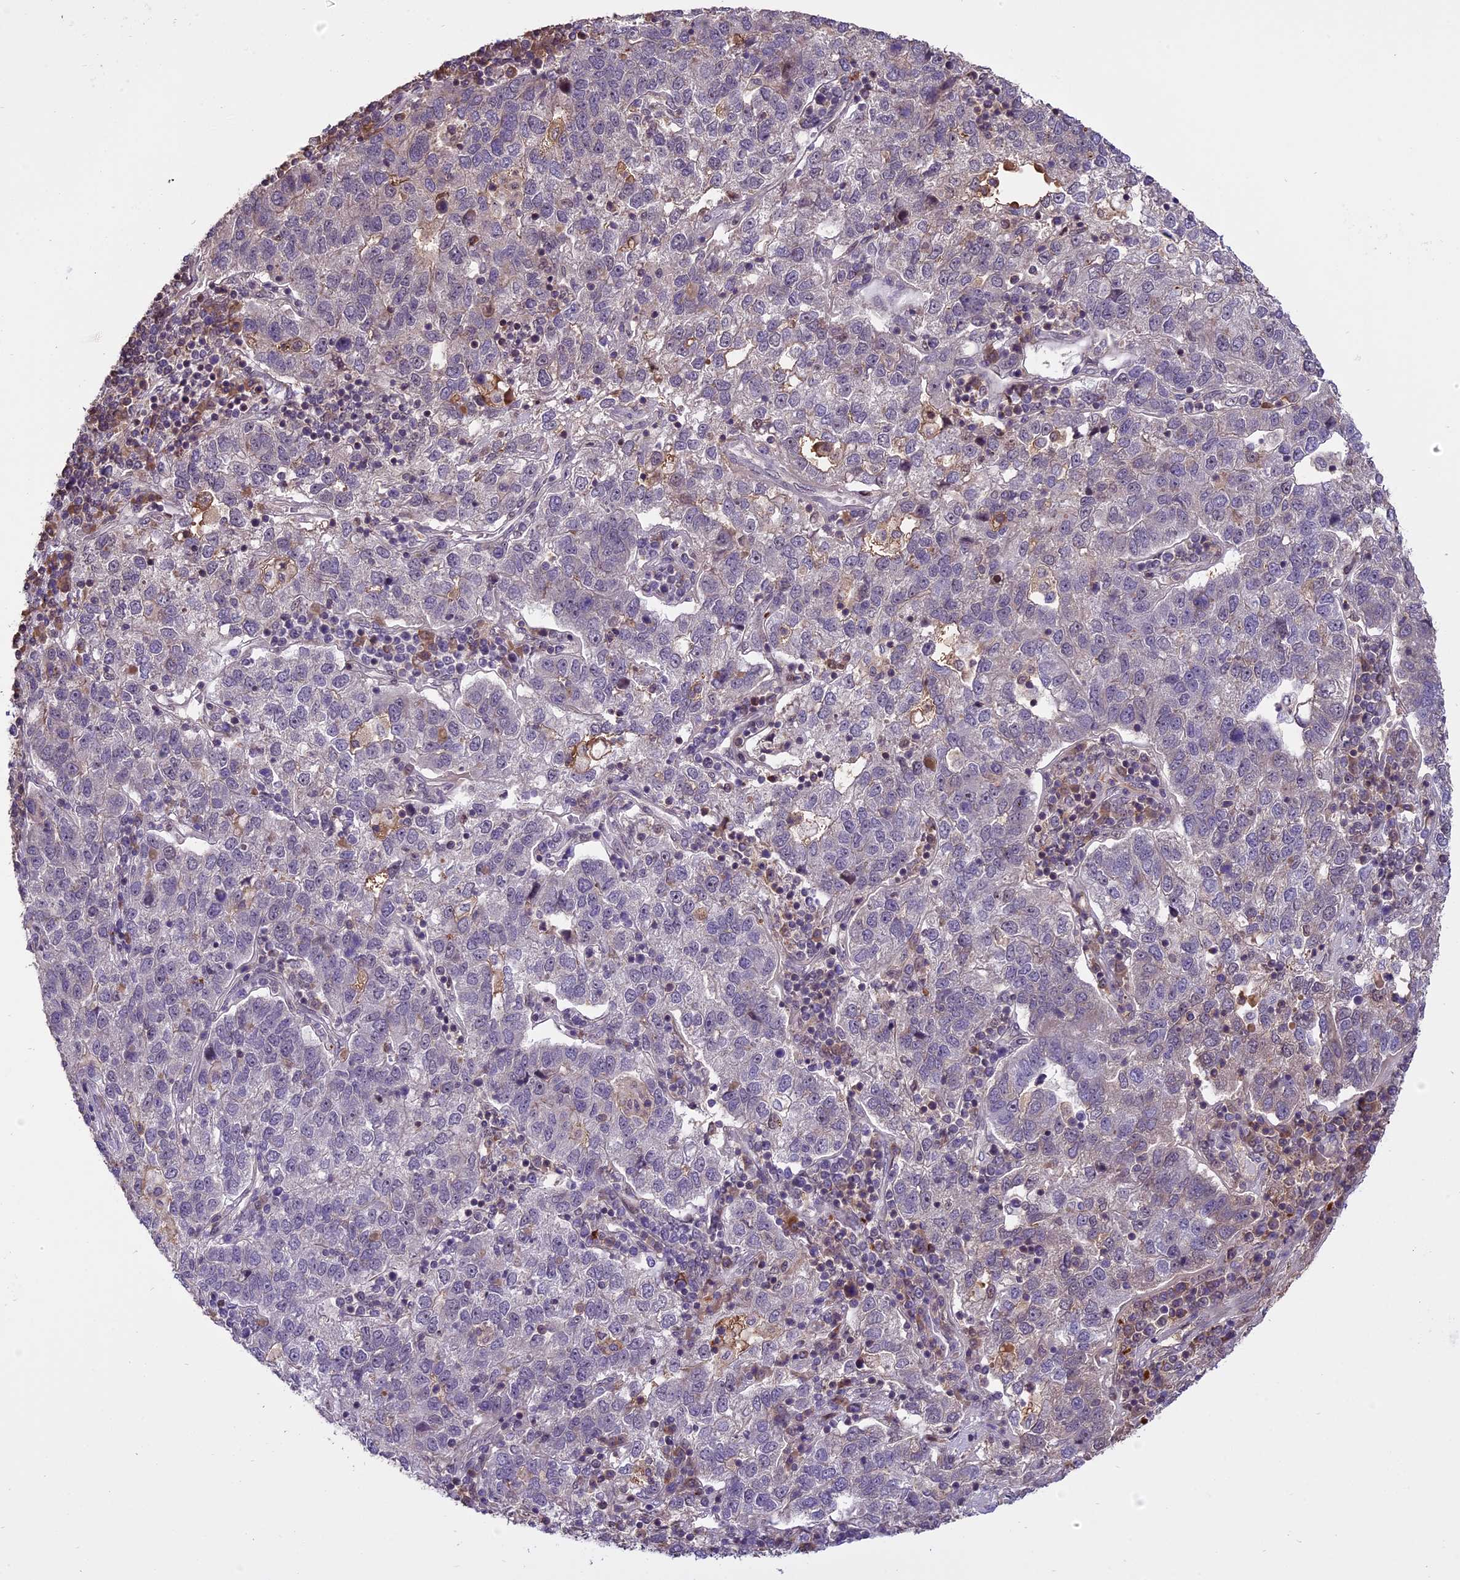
{"staining": {"intensity": "negative", "quantity": "none", "location": "none"}, "tissue": "pancreatic cancer", "cell_type": "Tumor cells", "image_type": "cancer", "snomed": [{"axis": "morphology", "description": "Adenocarcinoma, NOS"}, {"axis": "topography", "description": "Pancreas"}], "caption": "Histopathology image shows no protein staining in tumor cells of pancreatic cancer (adenocarcinoma) tissue.", "gene": "ENHO", "patient": {"sex": "female", "age": 61}}